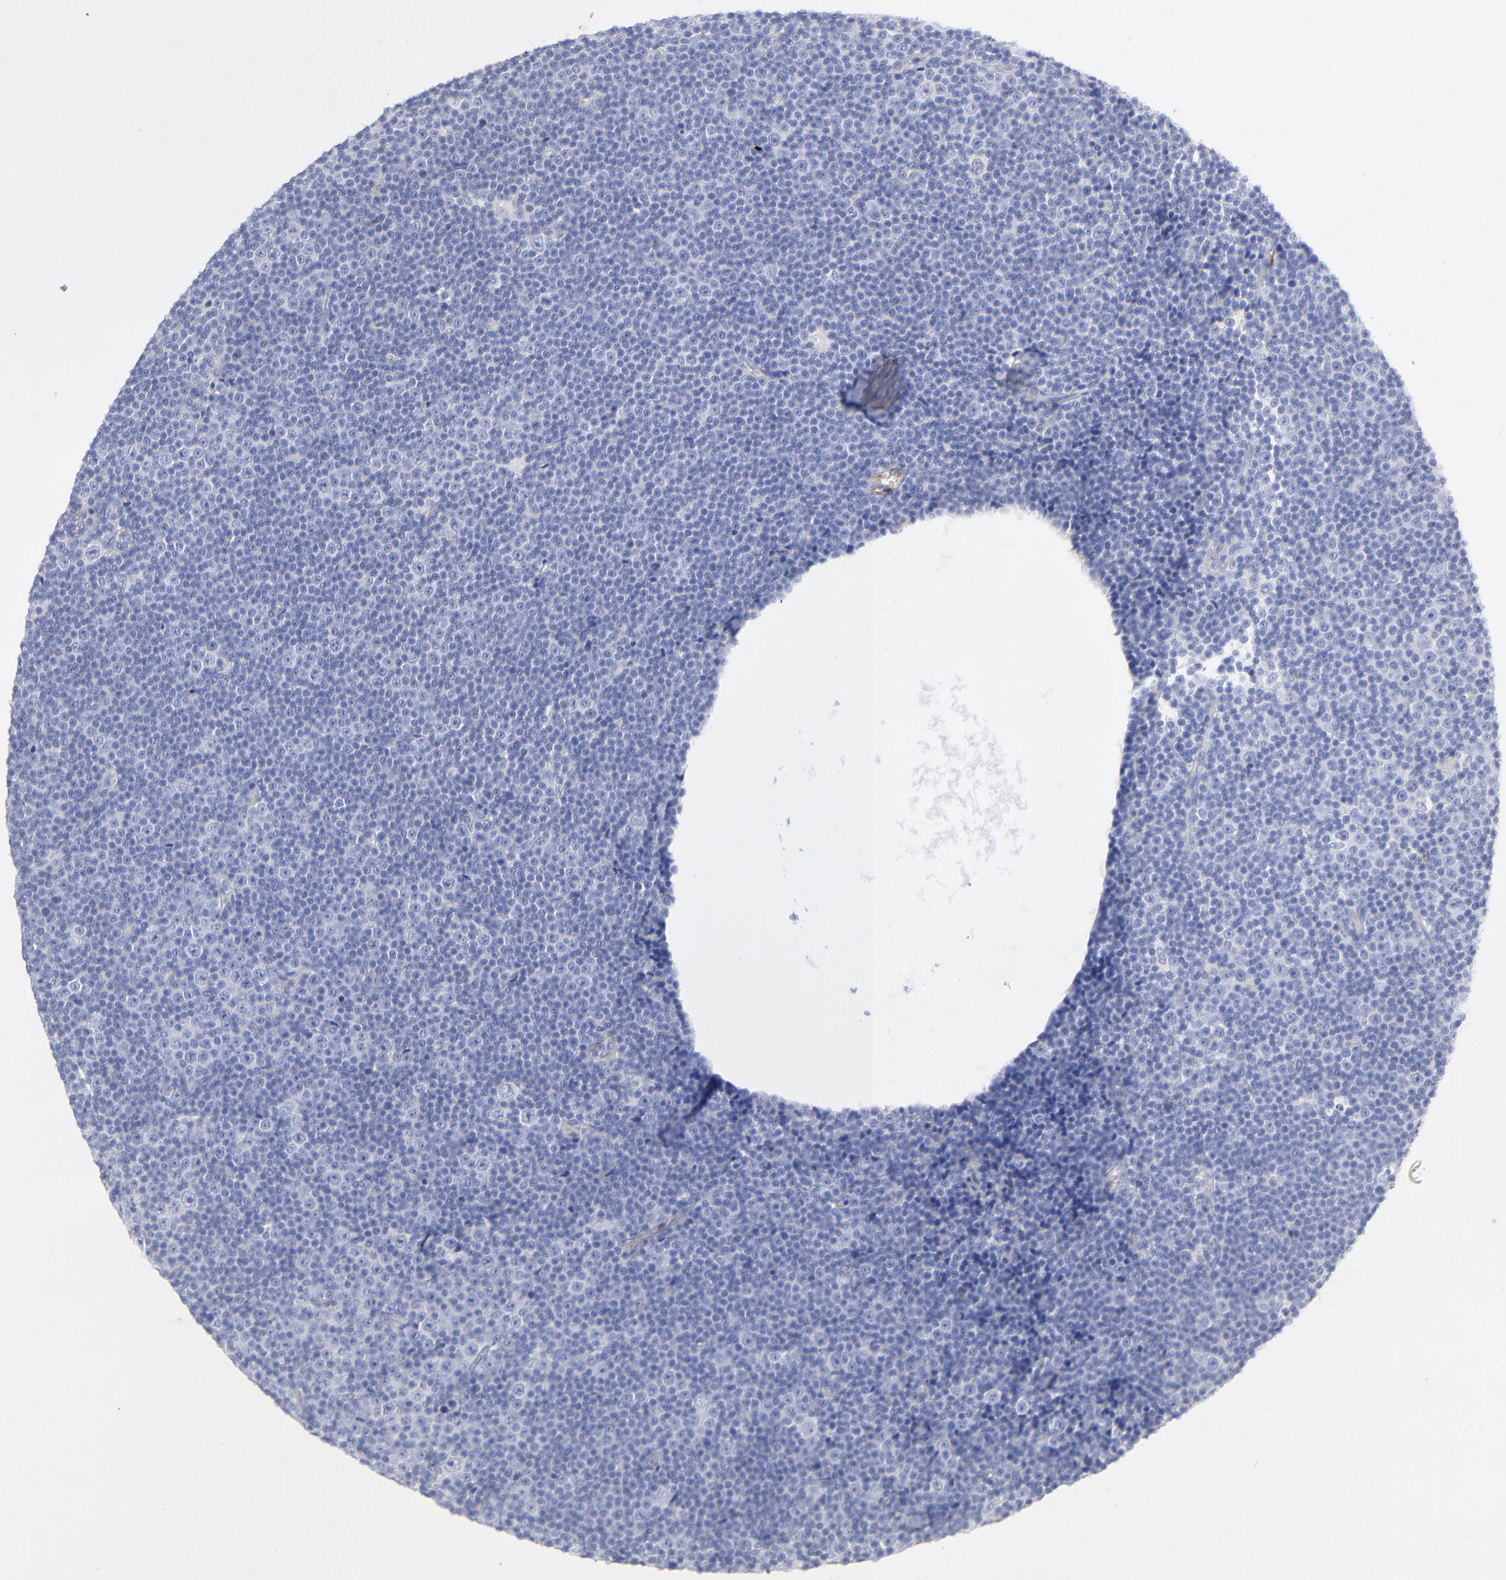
{"staining": {"intensity": "negative", "quantity": "none", "location": "none"}, "tissue": "lymphoma", "cell_type": "Tumor cells", "image_type": "cancer", "snomed": [{"axis": "morphology", "description": "Malignant lymphoma, non-Hodgkin's type, Low grade"}, {"axis": "topography", "description": "Lymph node"}], "caption": "Low-grade malignant lymphoma, non-Hodgkin's type stained for a protein using IHC reveals no expression tumor cells.", "gene": "FBLN2", "patient": {"sex": "female", "age": 67}}